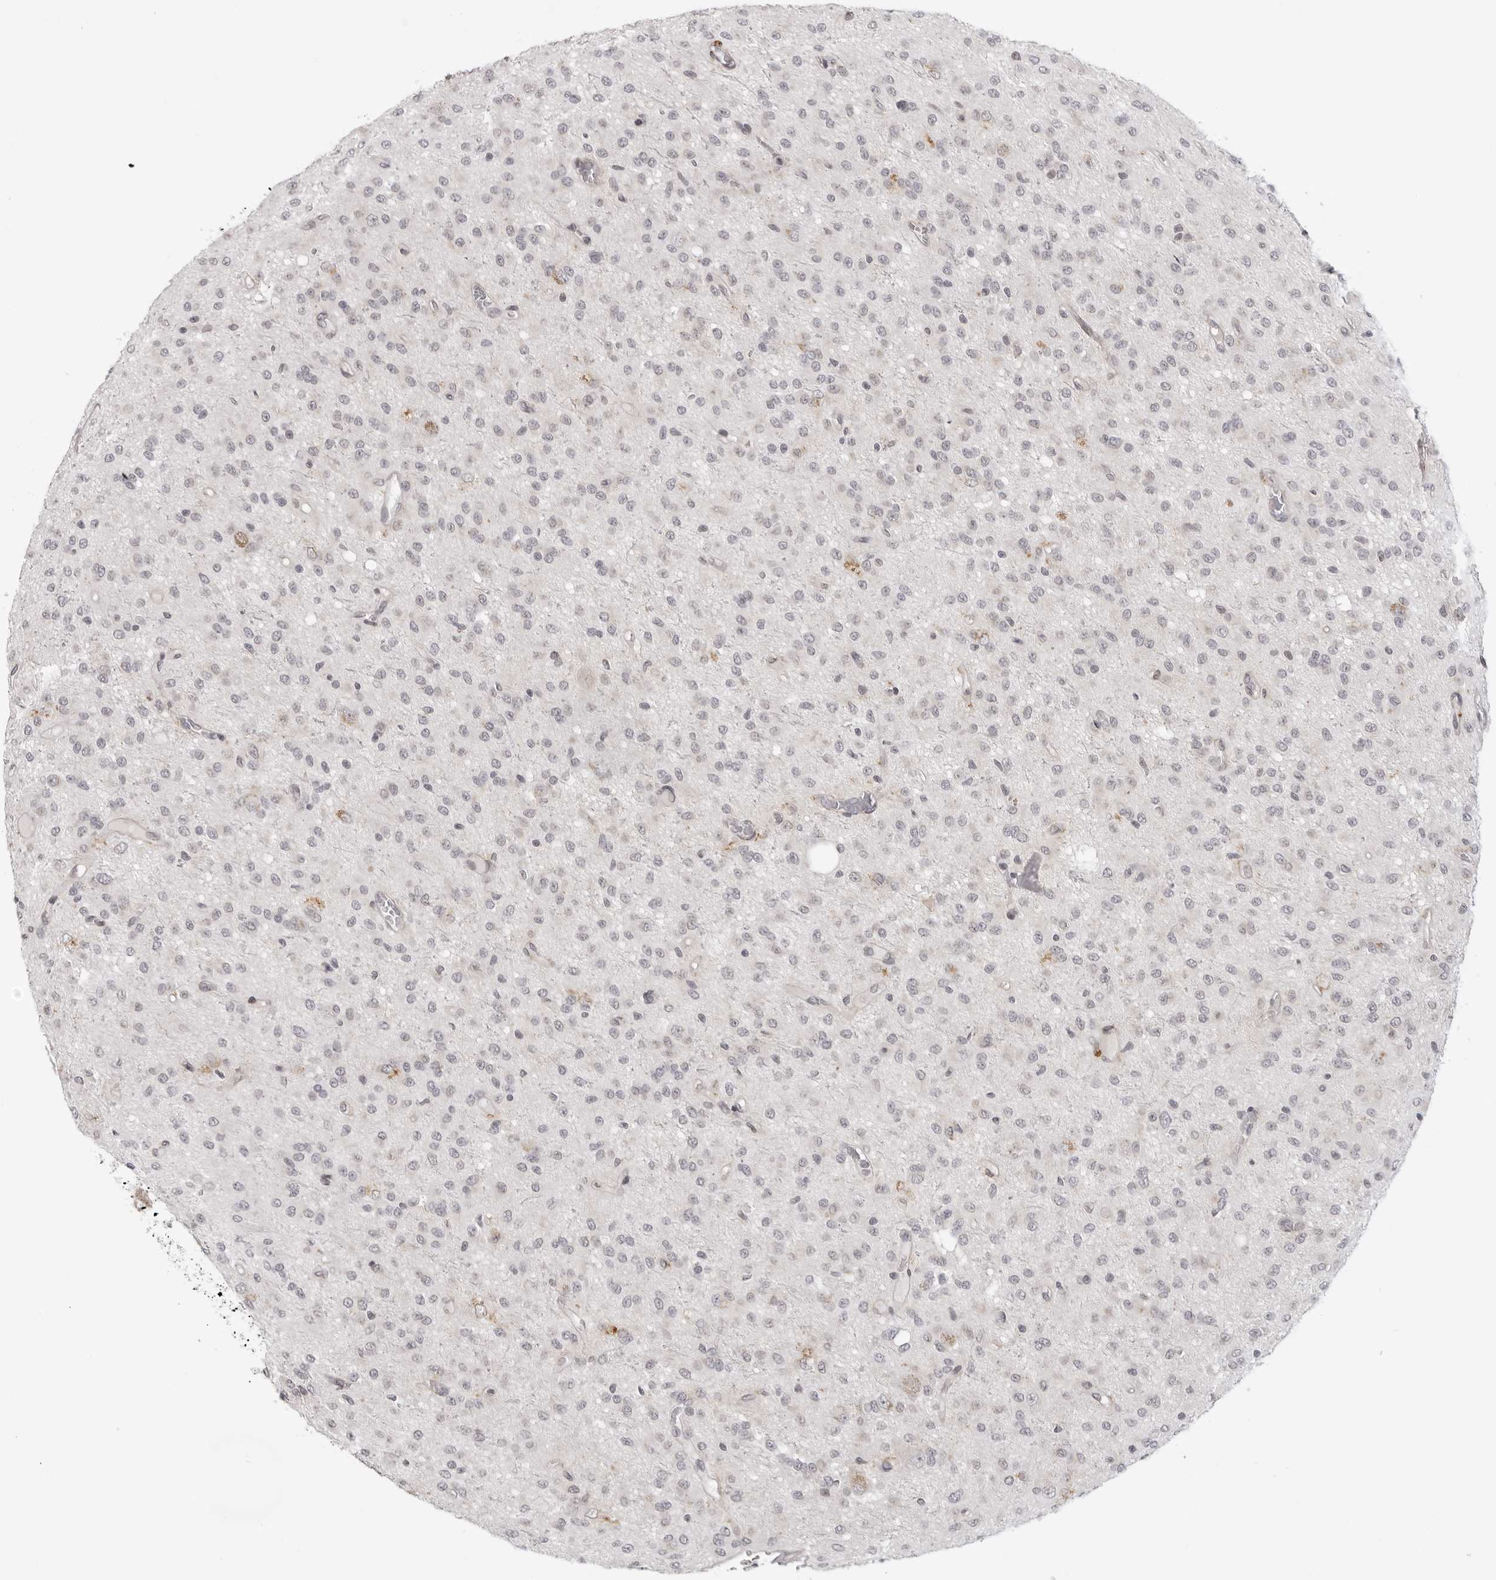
{"staining": {"intensity": "negative", "quantity": "none", "location": "none"}, "tissue": "glioma", "cell_type": "Tumor cells", "image_type": "cancer", "snomed": [{"axis": "morphology", "description": "Glioma, malignant, High grade"}, {"axis": "topography", "description": "Brain"}], "caption": "The immunohistochemistry (IHC) image has no significant staining in tumor cells of glioma tissue. (Stains: DAB IHC with hematoxylin counter stain, Microscopy: brightfield microscopy at high magnification).", "gene": "ACP6", "patient": {"sex": "female", "age": 59}}